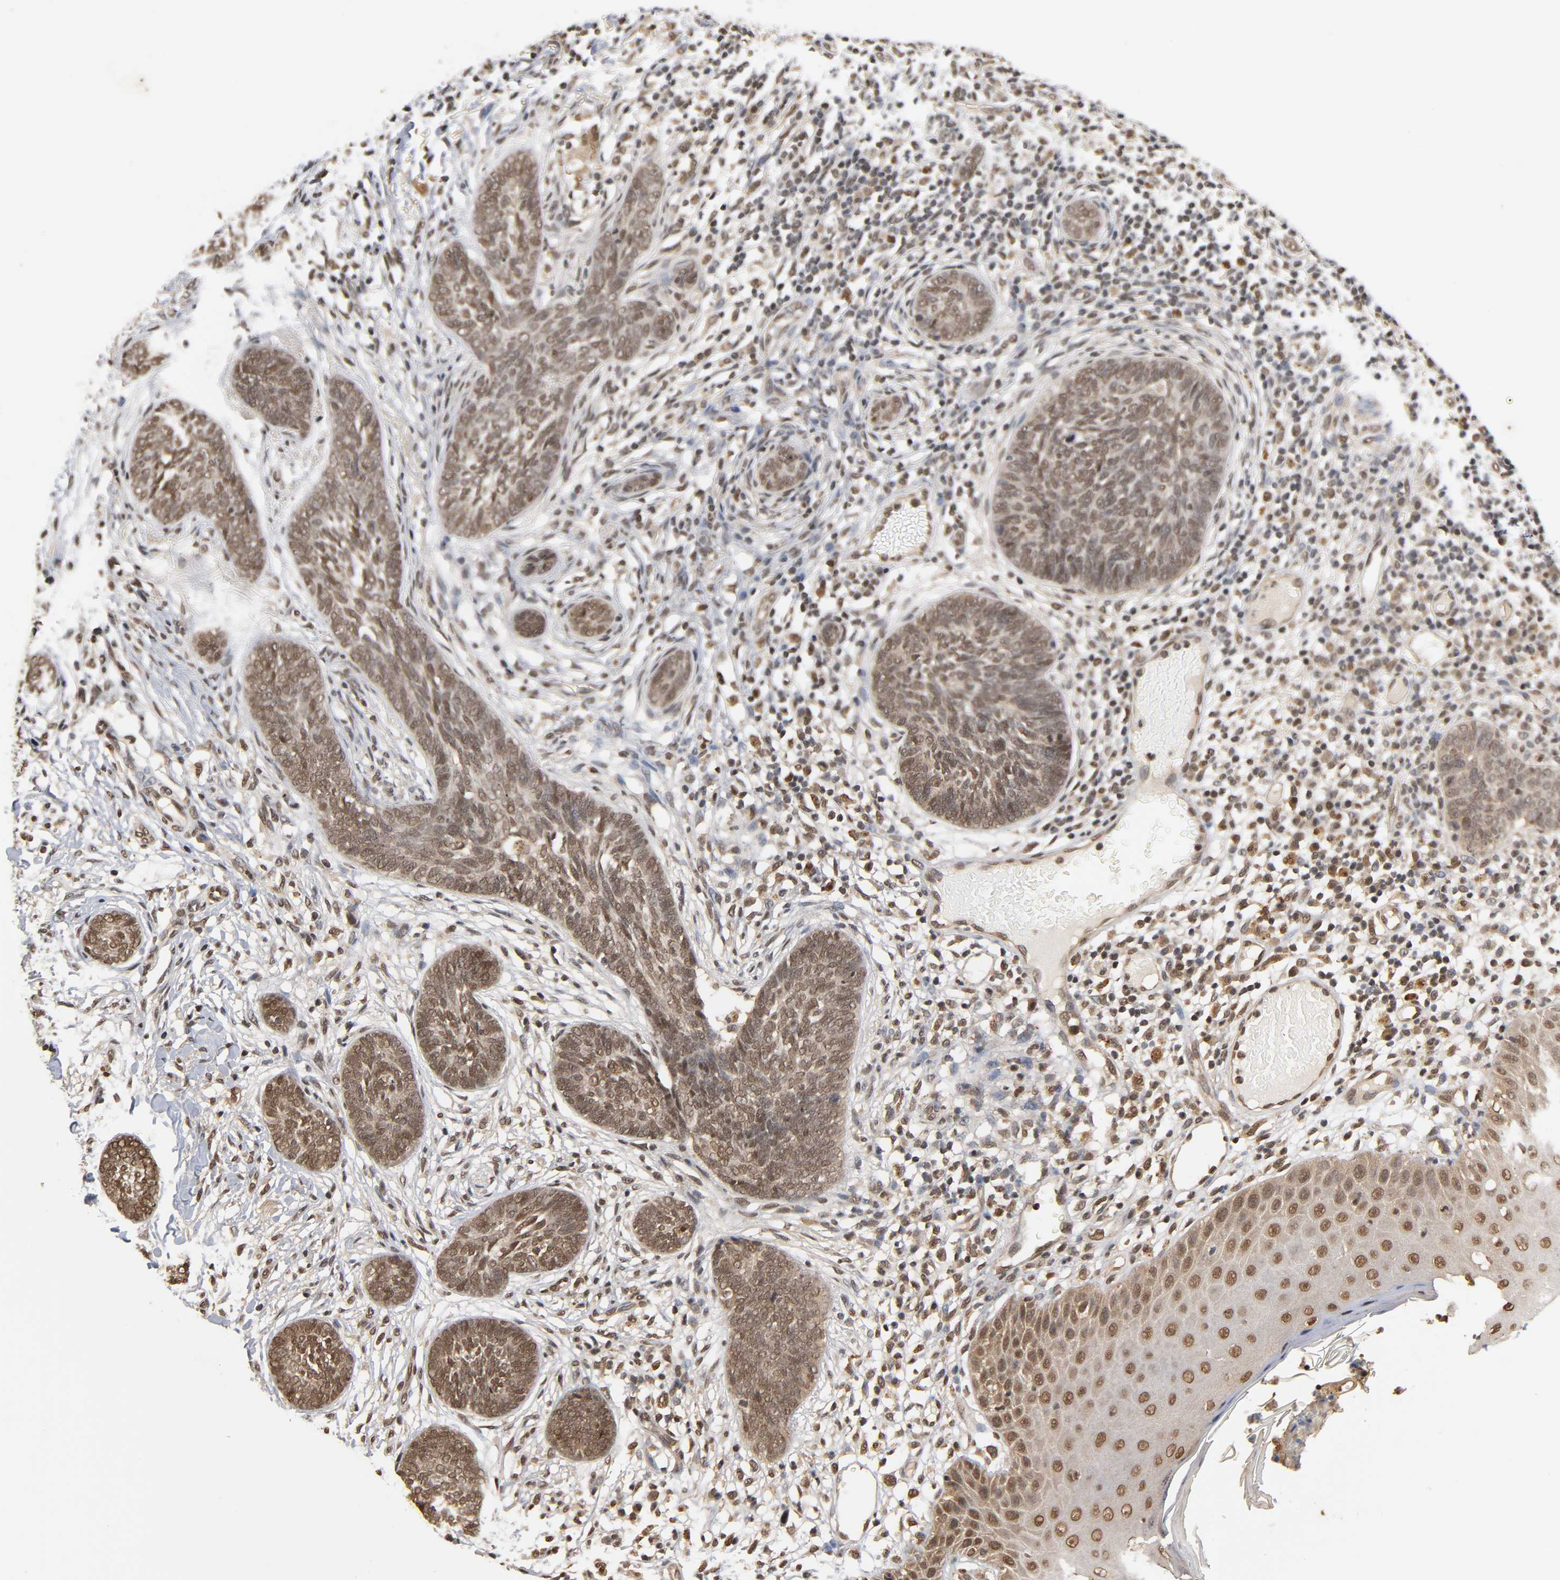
{"staining": {"intensity": "moderate", "quantity": ">75%", "location": "nuclear"}, "tissue": "skin cancer", "cell_type": "Tumor cells", "image_type": "cancer", "snomed": [{"axis": "morphology", "description": "Normal tissue, NOS"}, {"axis": "morphology", "description": "Basal cell carcinoma"}, {"axis": "topography", "description": "Skin"}], "caption": "This histopathology image reveals immunohistochemistry staining of skin cancer, with medium moderate nuclear expression in about >75% of tumor cells.", "gene": "UBC", "patient": {"sex": "male", "age": 87}}